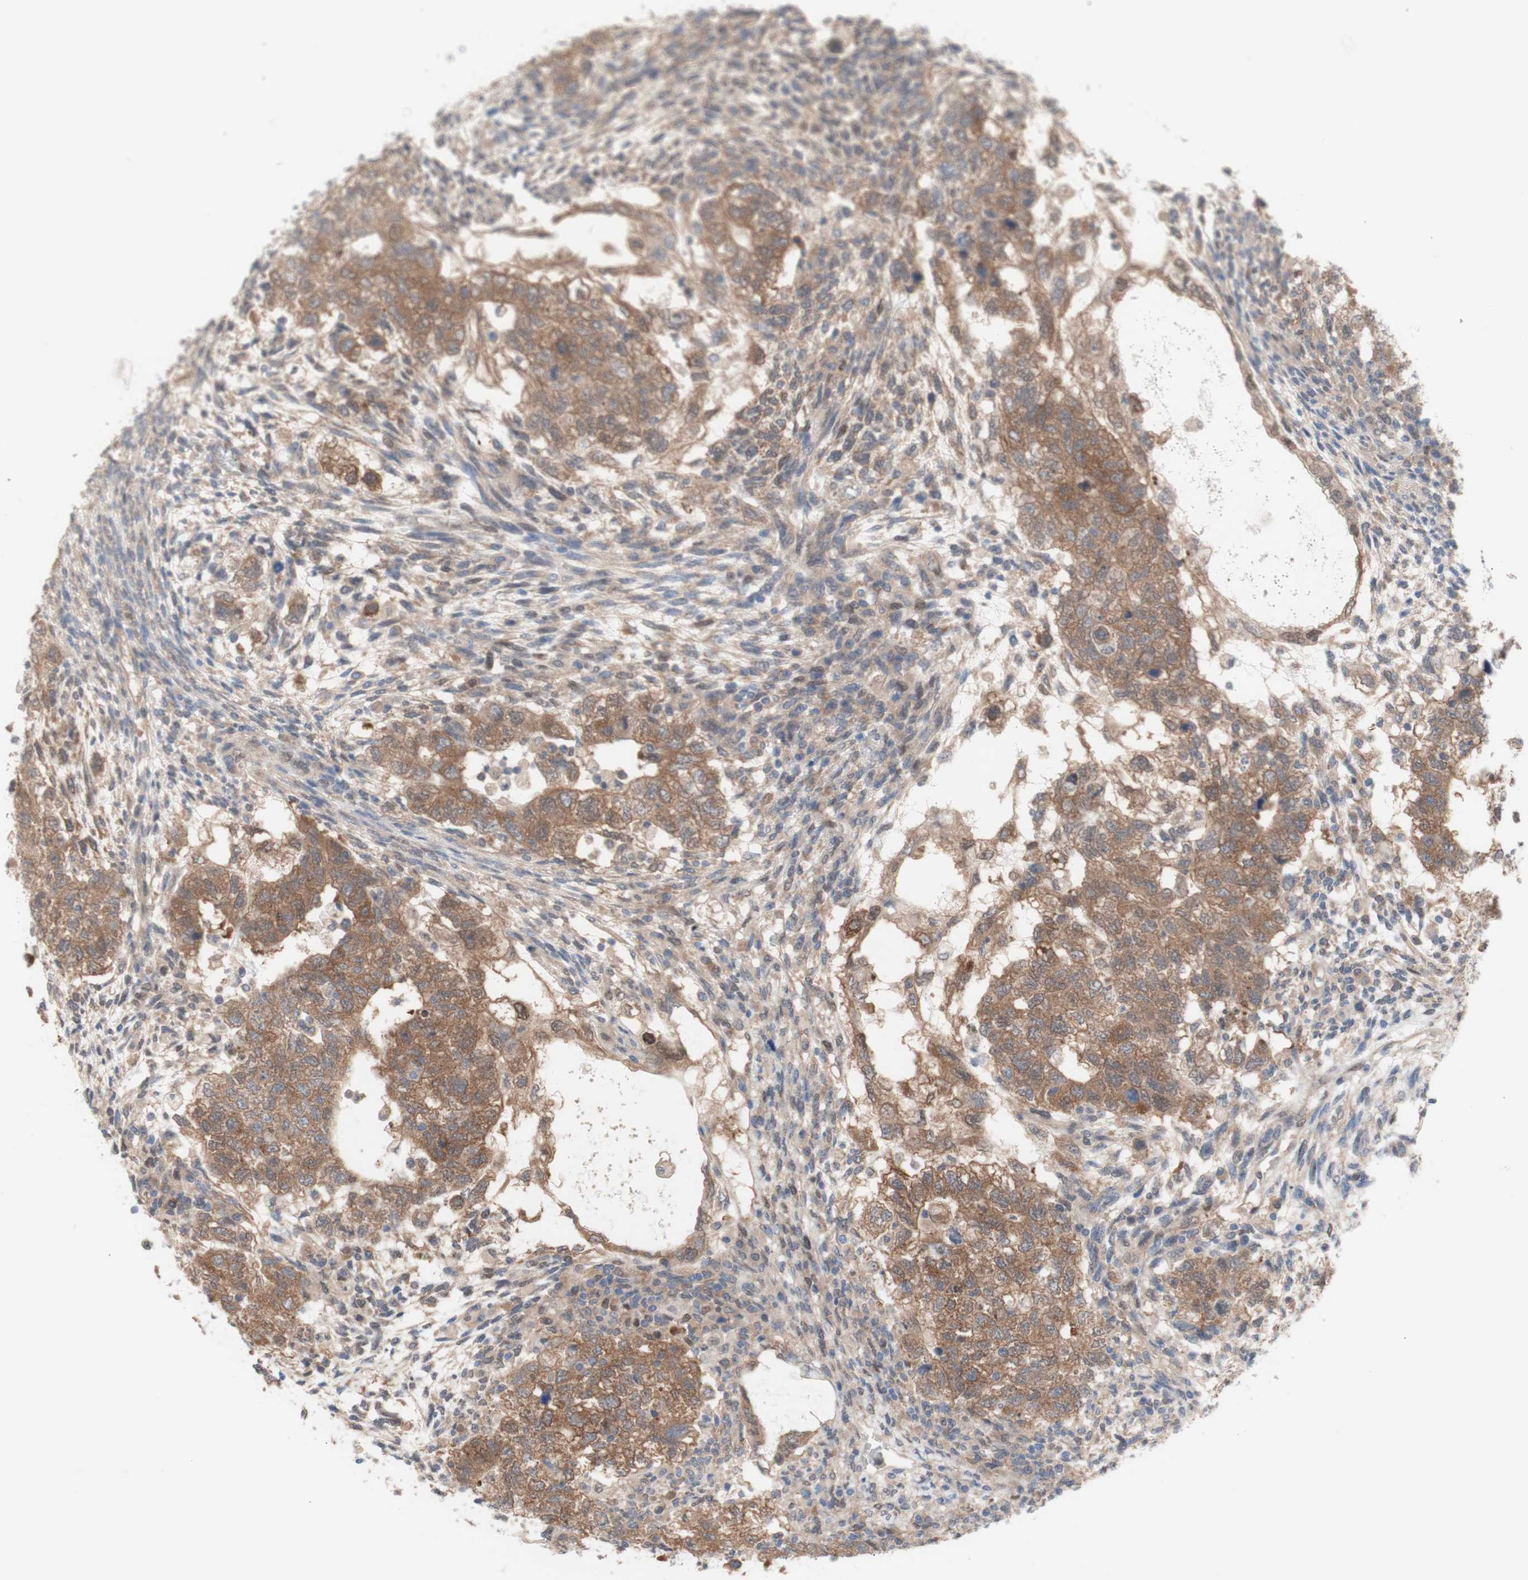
{"staining": {"intensity": "moderate", "quantity": ">75%", "location": "cytoplasmic/membranous"}, "tissue": "testis cancer", "cell_type": "Tumor cells", "image_type": "cancer", "snomed": [{"axis": "morphology", "description": "Normal tissue, NOS"}, {"axis": "morphology", "description": "Carcinoma, Embryonal, NOS"}, {"axis": "topography", "description": "Testis"}], "caption": "DAB (3,3'-diaminobenzidine) immunohistochemical staining of human testis cancer displays moderate cytoplasmic/membranous protein staining in approximately >75% of tumor cells.", "gene": "PRMT5", "patient": {"sex": "male", "age": 36}}